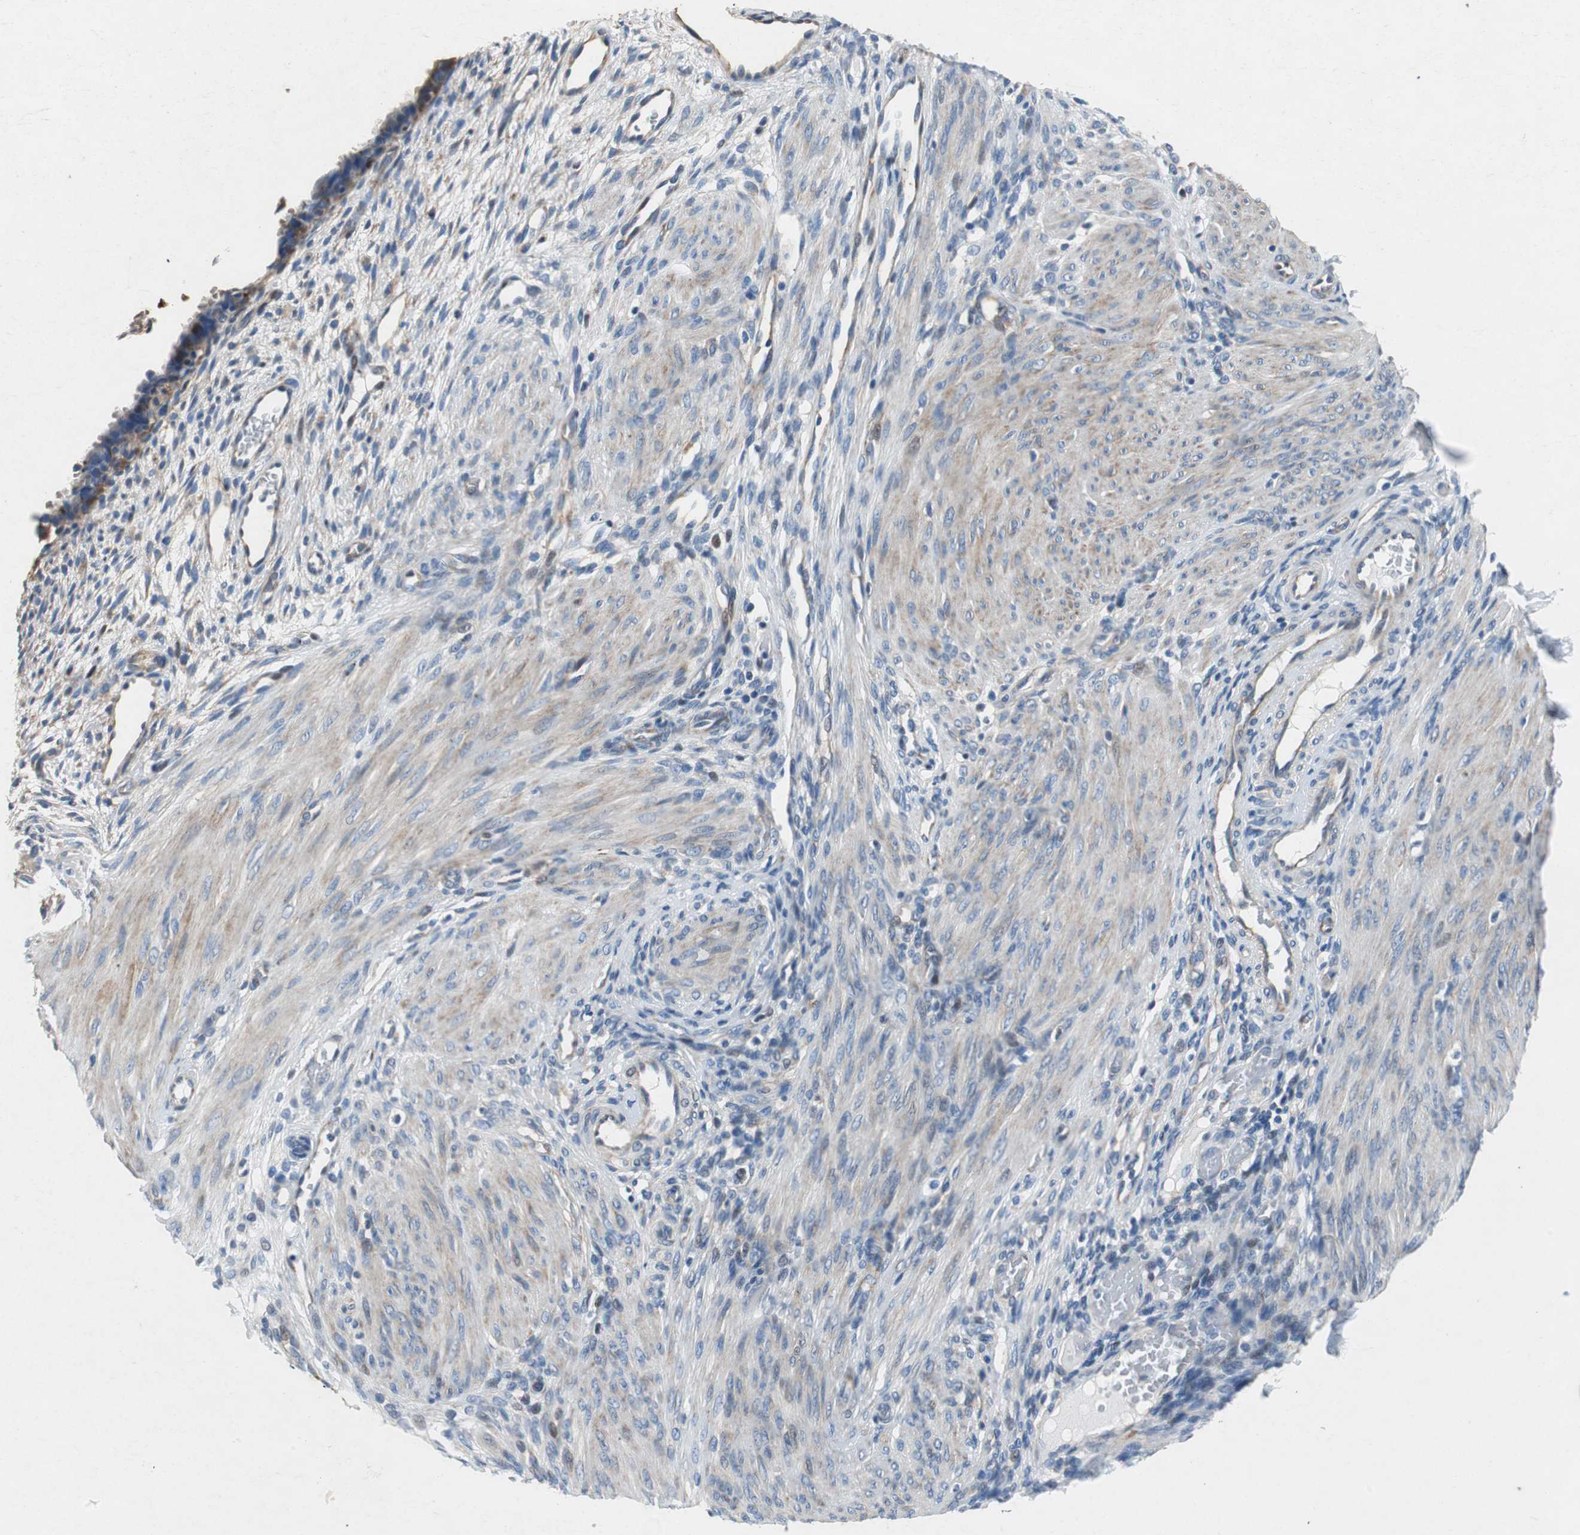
{"staining": {"intensity": "weak", "quantity": "25%-75%", "location": "cytoplasmic/membranous"}, "tissue": "endometrium", "cell_type": "Cells in endometrial stroma", "image_type": "normal", "snomed": [{"axis": "morphology", "description": "Normal tissue, NOS"}, {"axis": "topography", "description": "Endometrium"}], "caption": "Endometrium stained for a protein (brown) displays weak cytoplasmic/membranous positive positivity in approximately 25%-75% of cells in endometrial stroma.", "gene": "RPL35", "patient": {"sex": "female", "age": 72}}